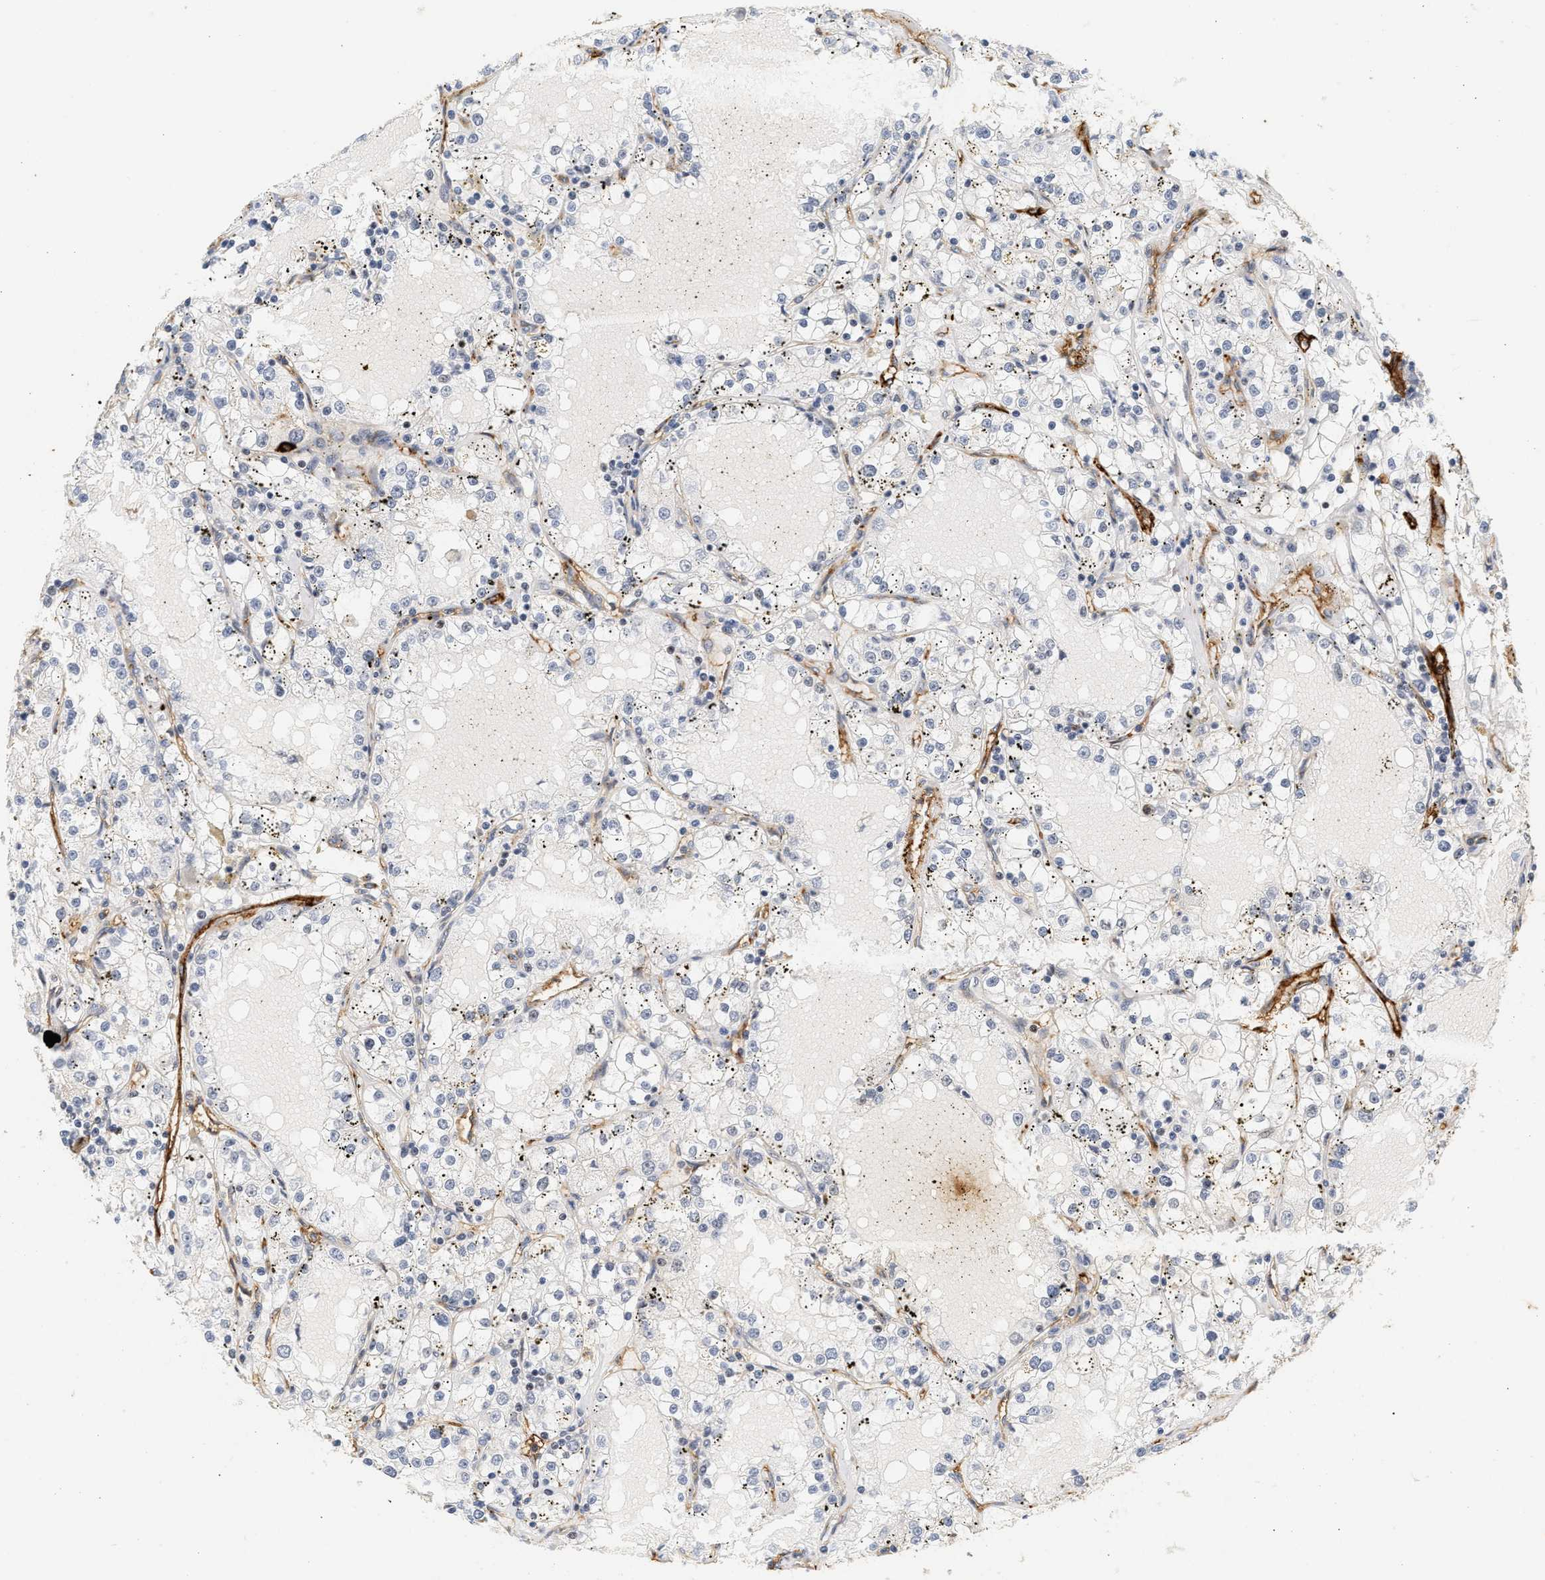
{"staining": {"intensity": "negative", "quantity": "none", "location": "none"}, "tissue": "renal cancer", "cell_type": "Tumor cells", "image_type": "cancer", "snomed": [{"axis": "morphology", "description": "Adenocarcinoma, NOS"}, {"axis": "topography", "description": "Kidney"}], "caption": "Immunohistochemical staining of adenocarcinoma (renal) exhibits no significant positivity in tumor cells. (DAB (3,3'-diaminobenzidine) immunohistochemistry (IHC) visualized using brightfield microscopy, high magnification).", "gene": "PLXND1", "patient": {"sex": "male", "age": 56}}